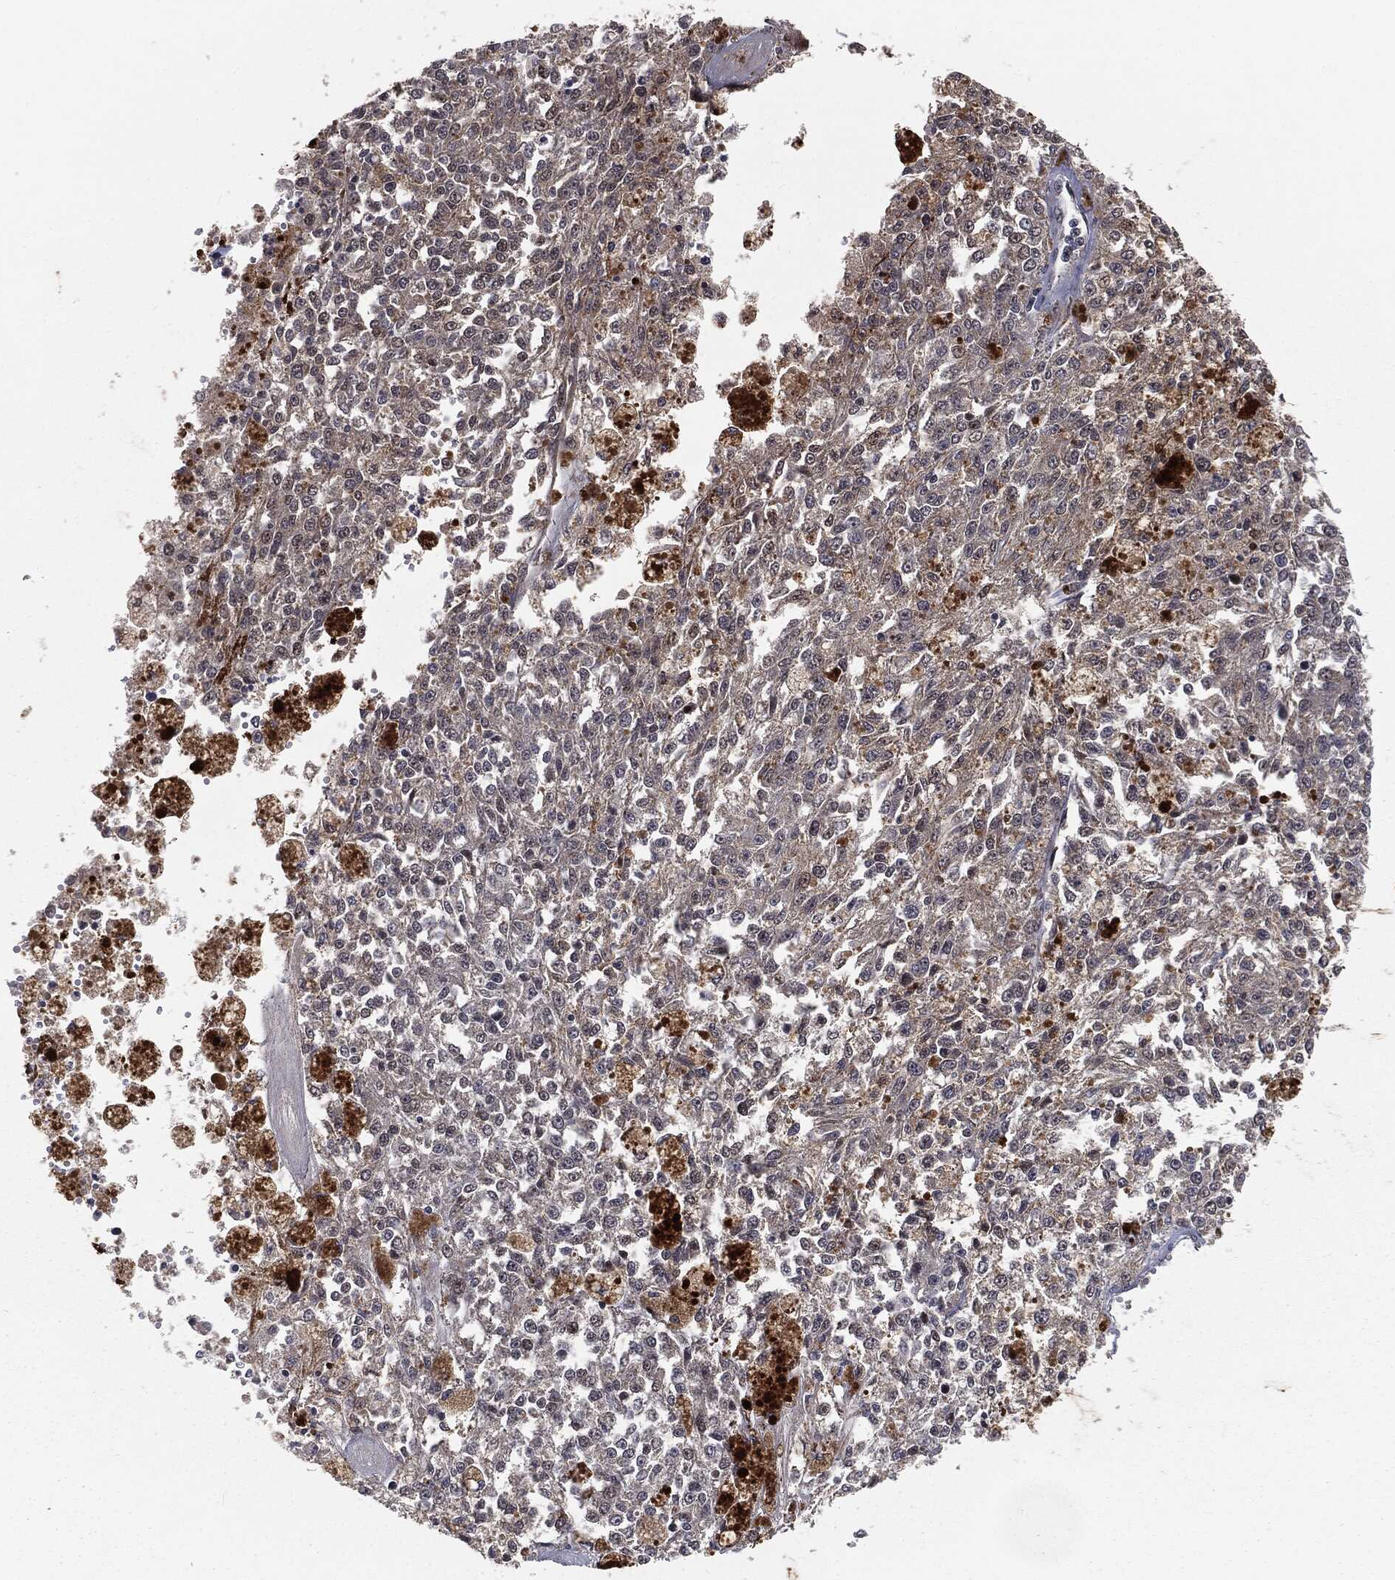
{"staining": {"intensity": "negative", "quantity": "none", "location": "none"}, "tissue": "melanoma", "cell_type": "Tumor cells", "image_type": "cancer", "snomed": [{"axis": "morphology", "description": "Malignant melanoma, Metastatic site"}, {"axis": "topography", "description": "Lymph node"}], "caption": "Immunohistochemistry (IHC) photomicrograph of human melanoma stained for a protein (brown), which shows no positivity in tumor cells.", "gene": "FBXO7", "patient": {"sex": "female", "age": 64}}